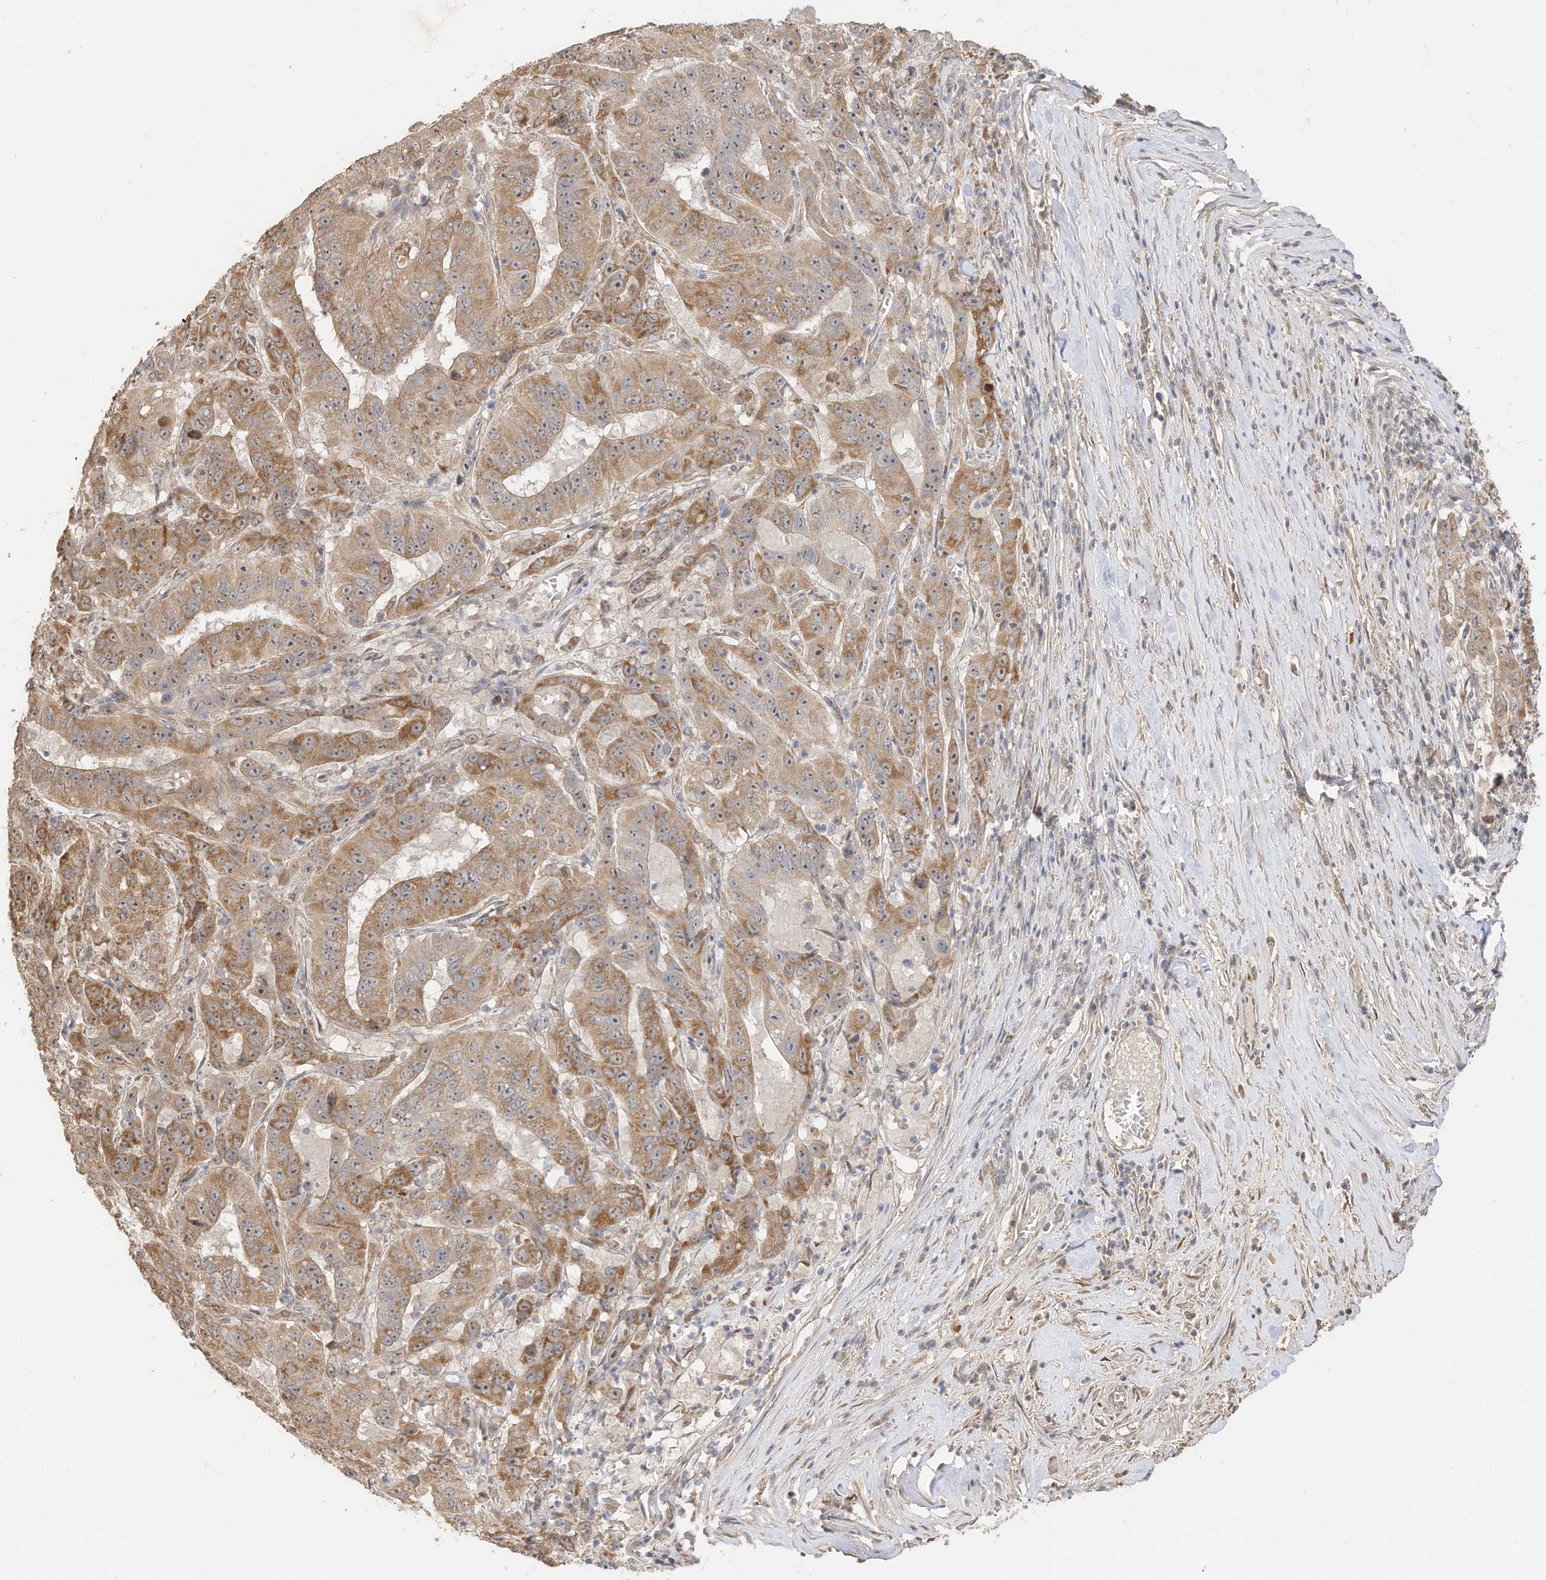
{"staining": {"intensity": "moderate", "quantity": "25%-75%", "location": "cytoplasmic/membranous"}, "tissue": "pancreatic cancer", "cell_type": "Tumor cells", "image_type": "cancer", "snomed": [{"axis": "morphology", "description": "Adenocarcinoma, NOS"}, {"axis": "topography", "description": "Pancreas"}], "caption": "Immunohistochemical staining of pancreatic cancer (adenocarcinoma) demonstrates medium levels of moderate cytoplasmic/membranous protein expression in approximately 25%-75% of tumor cells.", "gene": "CAGE1", "patient": {"sex": "male", "age": 63}}